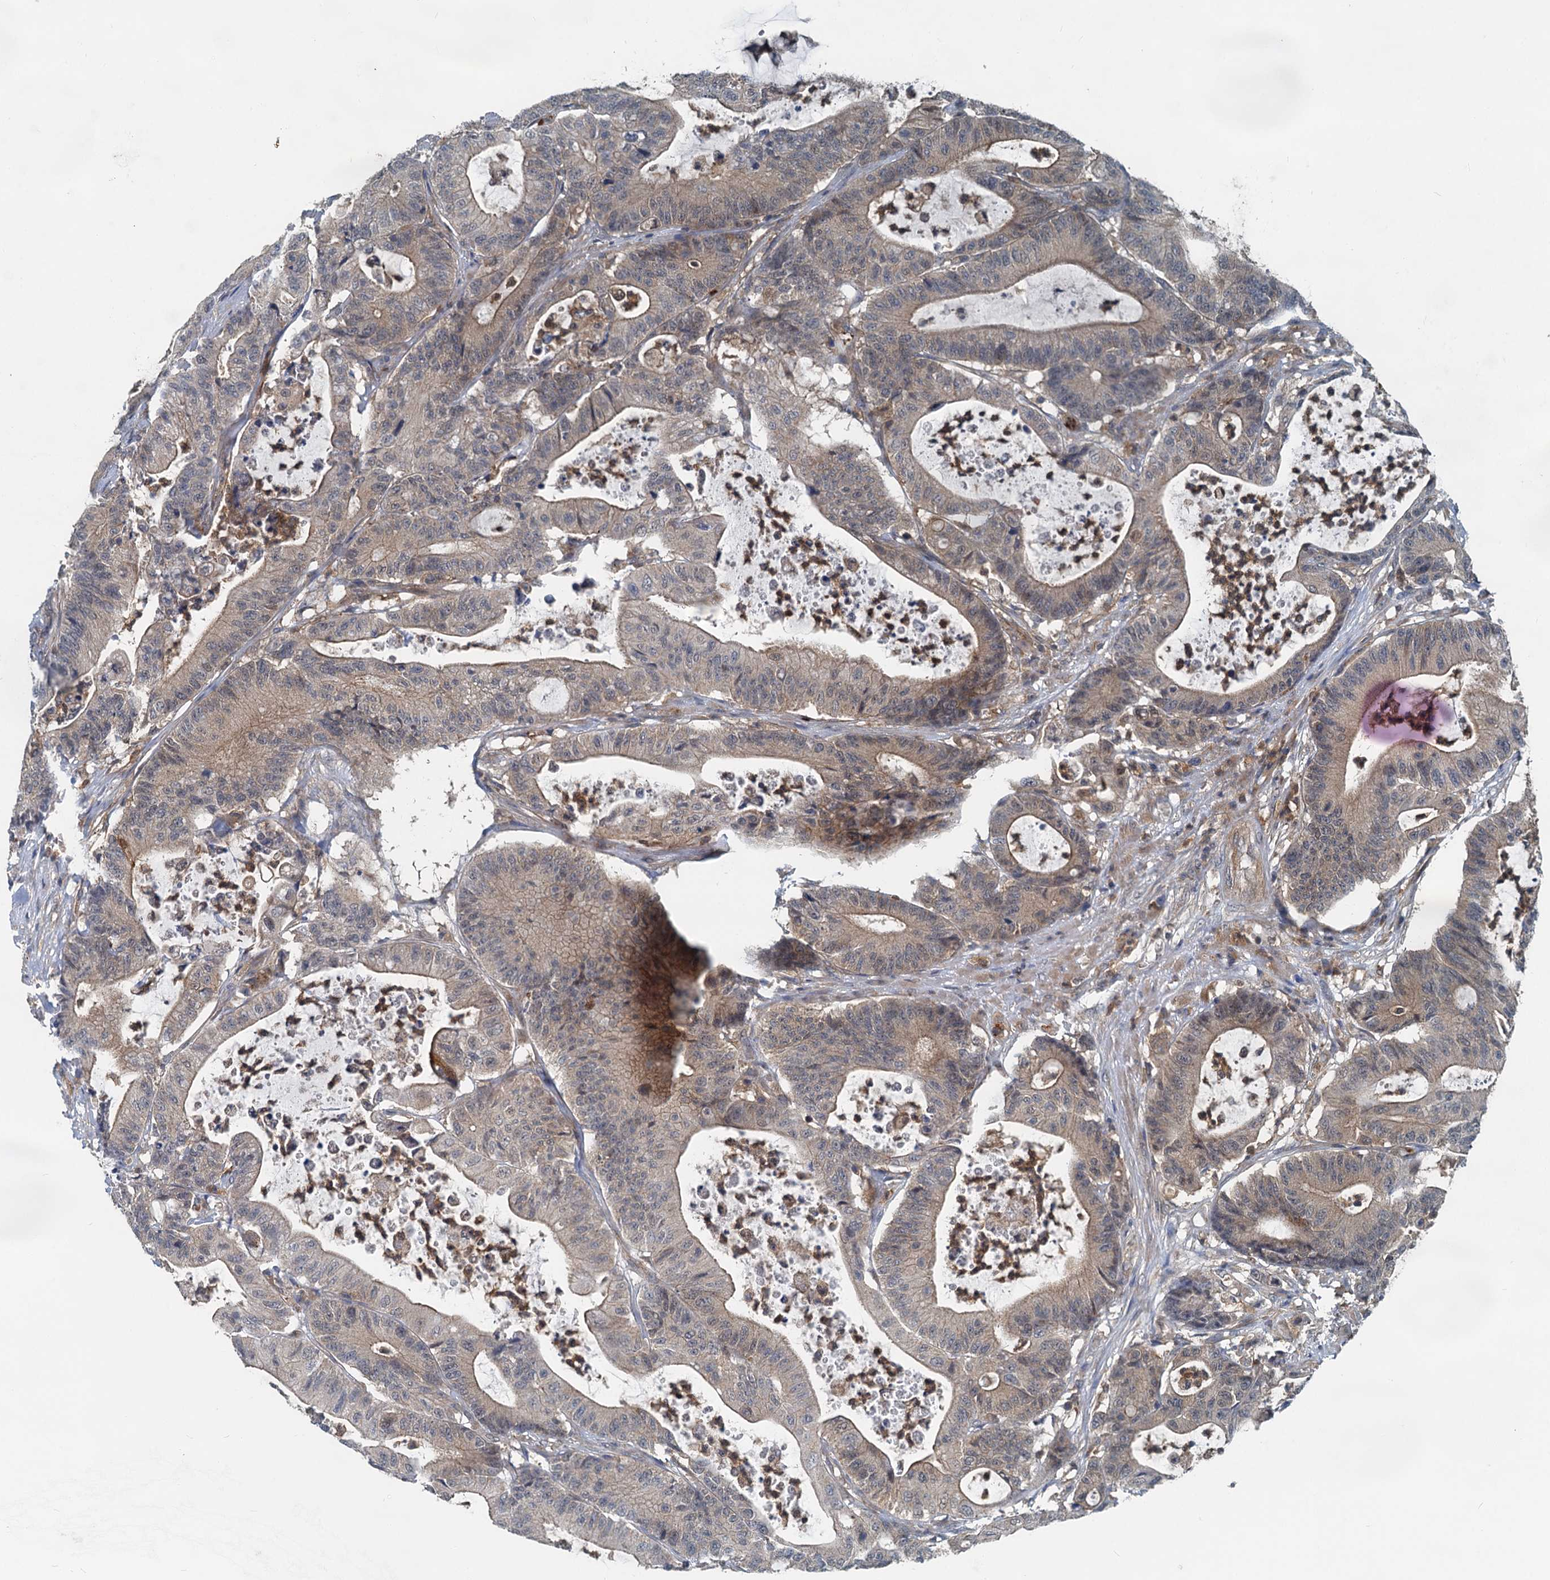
{"staining": {"intensity": "weak", "quantity": ">75%", "location": "cytoplasmic/membranous"}, "tissue": "colorectal cancer", "cell_type": "Tumor cells", "image_type": "cancer", "snomed": [{"axis": "morphology", "description": "Adenocarcinoma, NOS"}, {"axis": "topography", "description": "Colon"}], "caption": "Protein staining of colorectal cancer (adenocarcinoma) tissue displays weak cytoplasmic/membranous expression in about >75% of tumor cells.", "gene": "GCLM", "patient": {"sex": "female", "age": 84}}